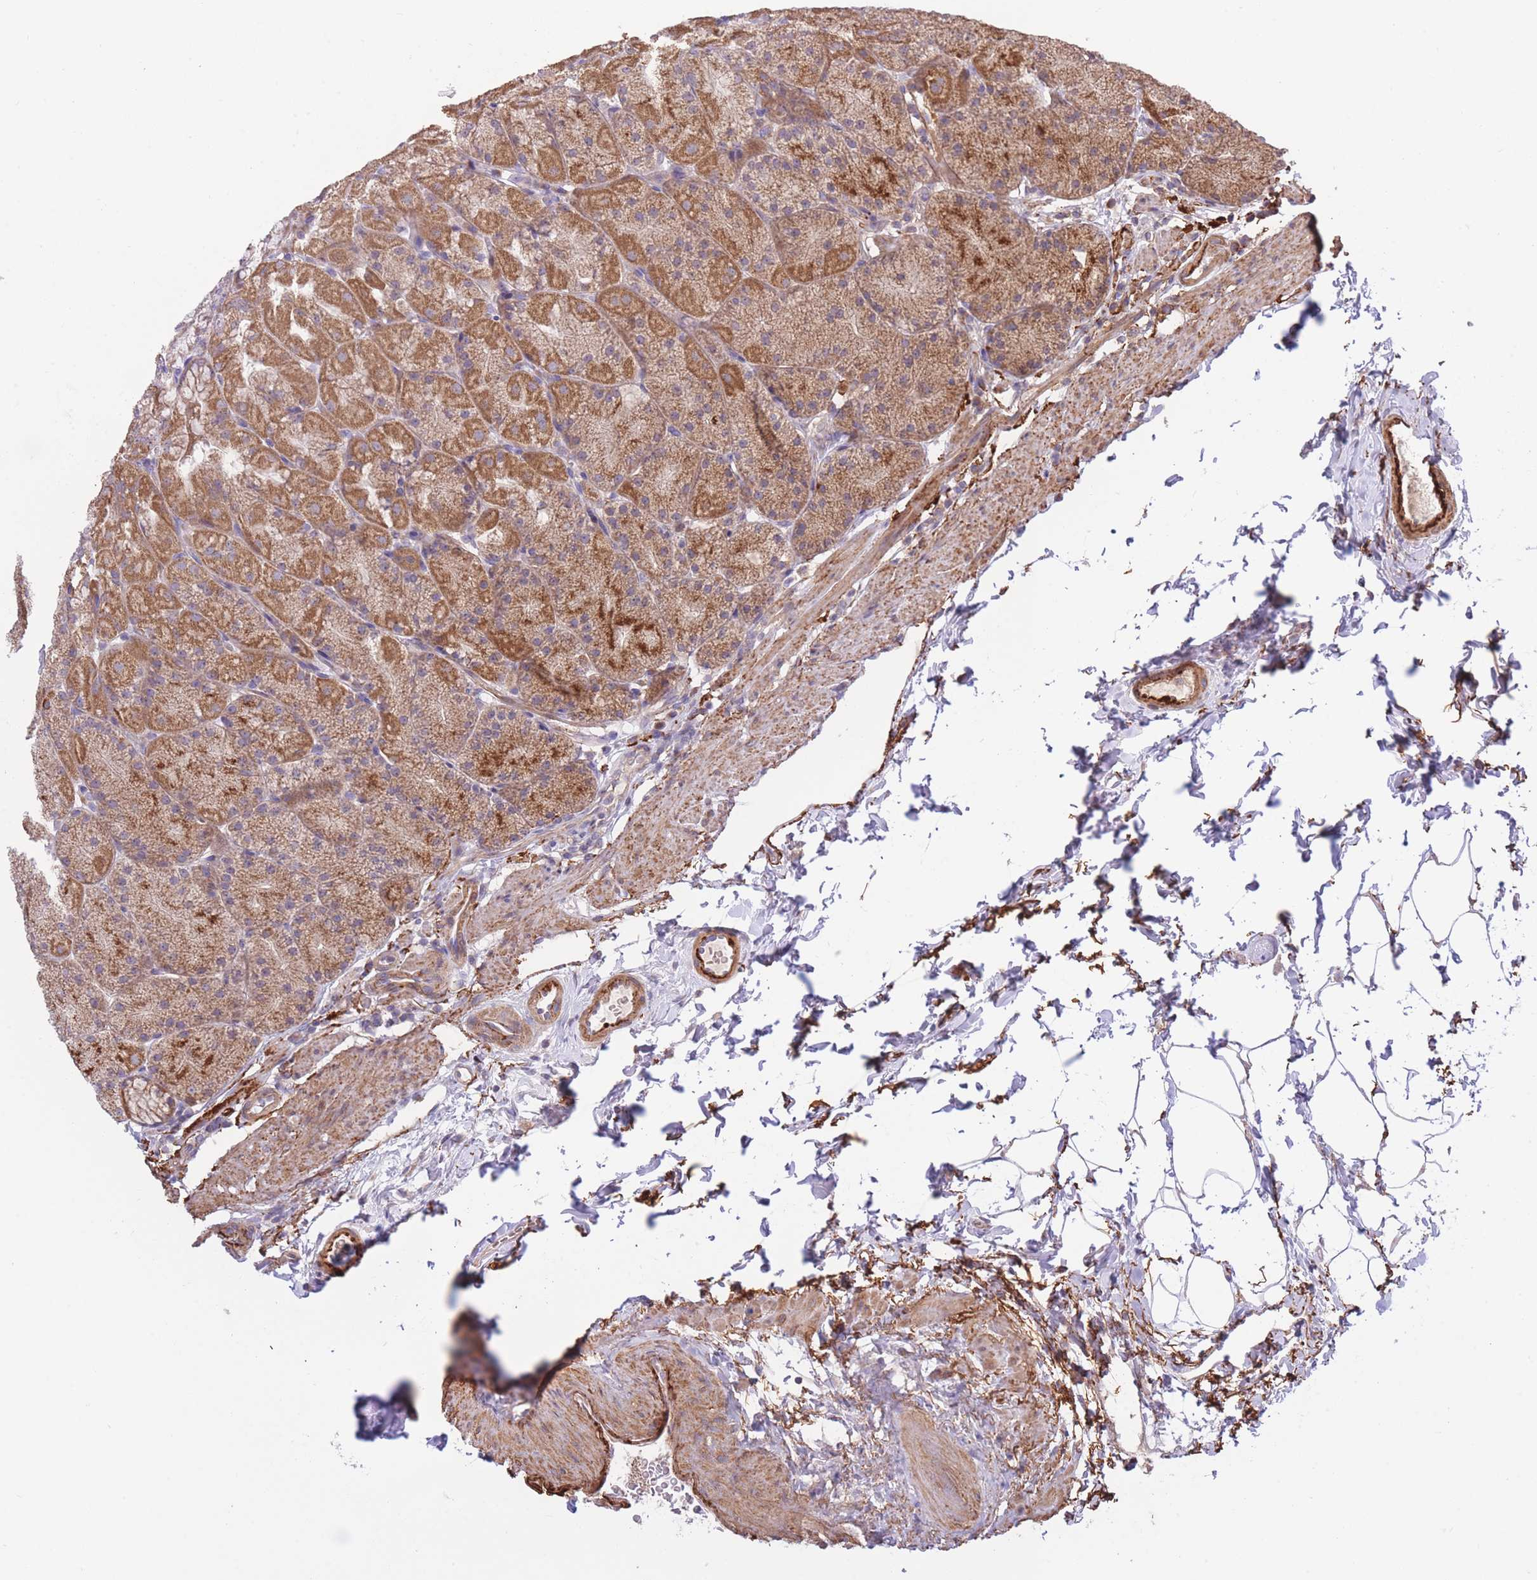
{"staining": {"intensity": "moderate", "quantity": ">75%", "location": "cytoplasmic/membranous"}, "tissue": "stomach", "cell_type": "Glandular cells", "image_type": "normal", "snomed": [{"axis": "morphology", "description": "Normal tissue, NOS"}, {"axis": "topography", "description": "Stomach, upper"}, {"axis": "topography", "description": "Stomach, lower"}], "caption": "Immunohistochemistry (IHC) micrograph of benign stomach: human stomach stained using immunohistochemistry (IHC) demonstrates medium levels of moderate protein expression localized specifically in the cytoplasmic/membranous of glandular cells, appearing as a cytoplasmic/membranous brown color.", "gene": "ATP13A2", "patient": {"sex": "male", "age": 67}}